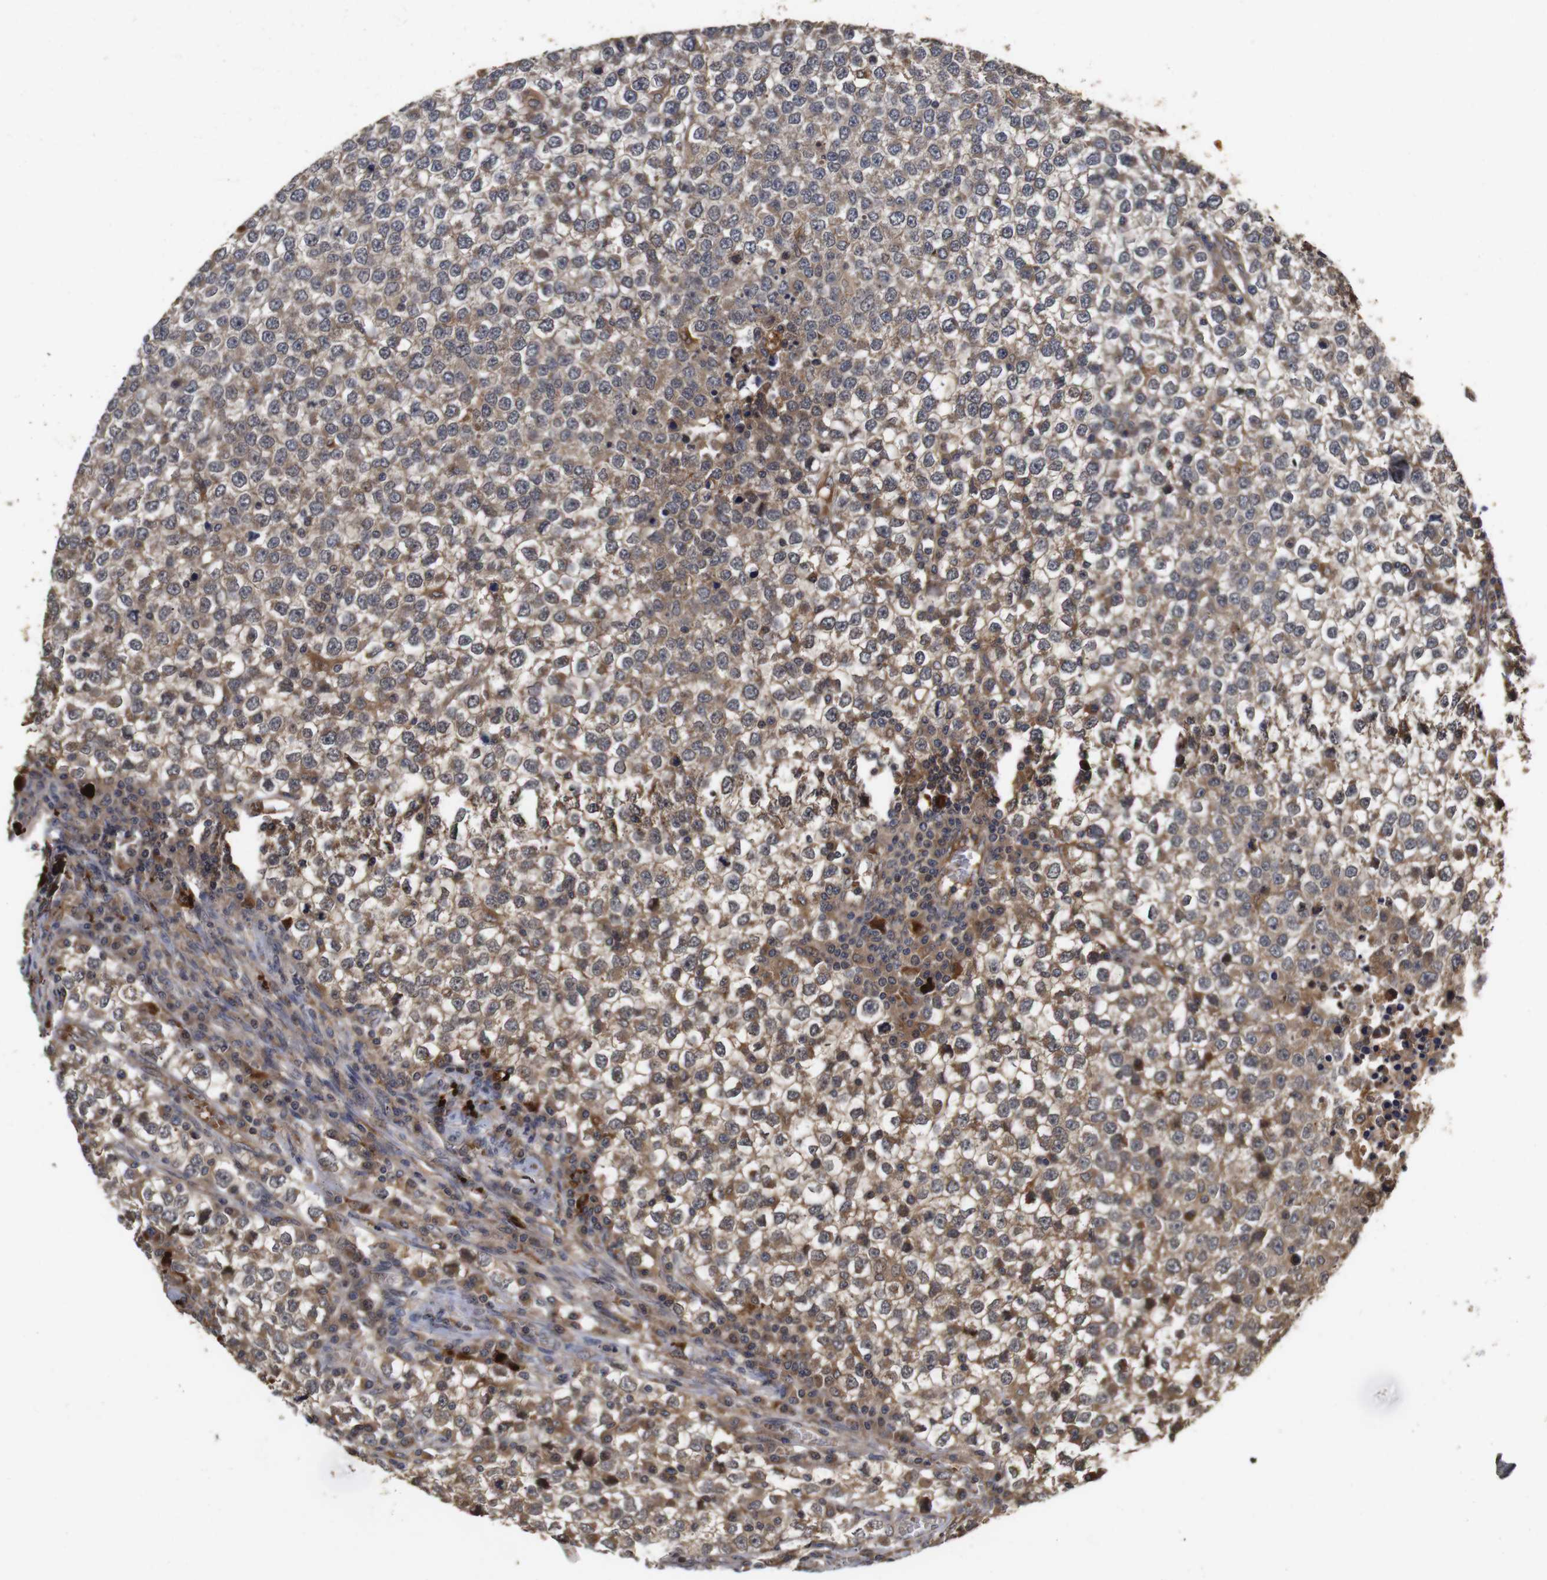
{"staining": {"intensity": "moderate", "quantity": ">75%", "location": "cytoplasmic/membranous"}, "tissue": "testis cancer", "cell_type": "Tumor cells", "image_type": "cancer", "snomed": [{"axis": "morphology", "description": "Seminoma, NOS"}, {"axis": "topography", "description": "Testis"}], "caption": "Testis cancer (seminoma) was stained to show a protein in brown. There is medium levels of moderate cytoplasmic/membranous expression in approximately >75% of tumor cells. (Stains: DAB (3,3'-diaminobenzidine) in brown, nuclei in blue, Microscopy: brightfield microscopy at high magnification).", "gene": "PTPN14", "patient": {"sex": "male", "age": 65}}